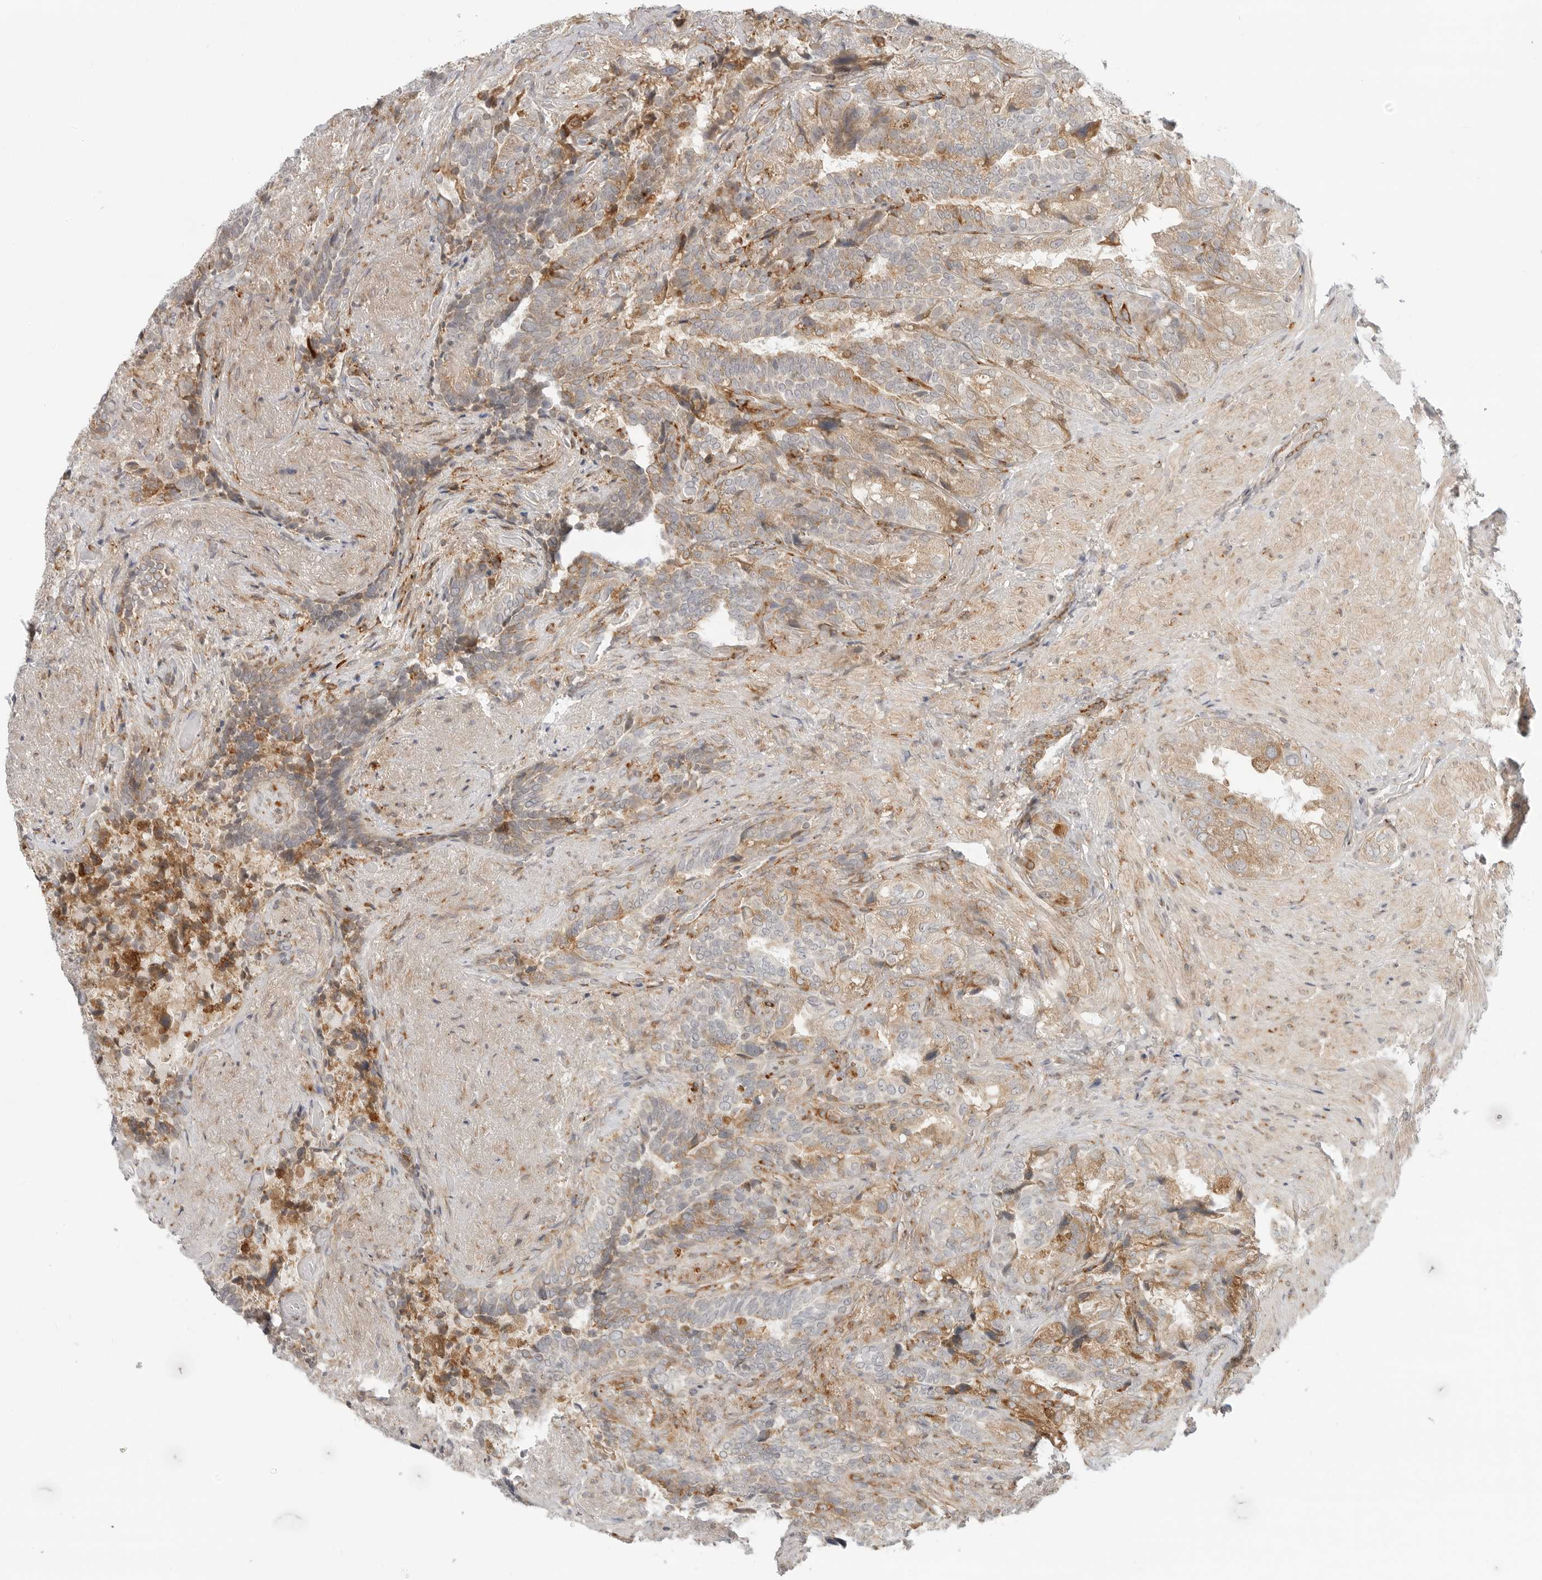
{"staining": {"intensity": "moderate", "quantity": ">75%", "location": "cytoplasmic/membranous"}, "tissue": "seminal vesicle", "cell_type": "Glandular cells", "image_type": "normal", "snomed": [{"axis": "morphology", "description": "Normal tissue, NOS"}, {"axis": "topography", "description": "Seminal veicle"}, {"axis": "topography", "description": "Peripheral nerve tissue"}], "caption": "The immunohistochemical stain shows moderate cytoplasmic/membranous positivity in glandular cells of benign seminal vesicle. (IHC, brightfield microscopy, high magnification).", "gene": "C1QTNF1", "patient": {"sex": "male", "age": 63}}